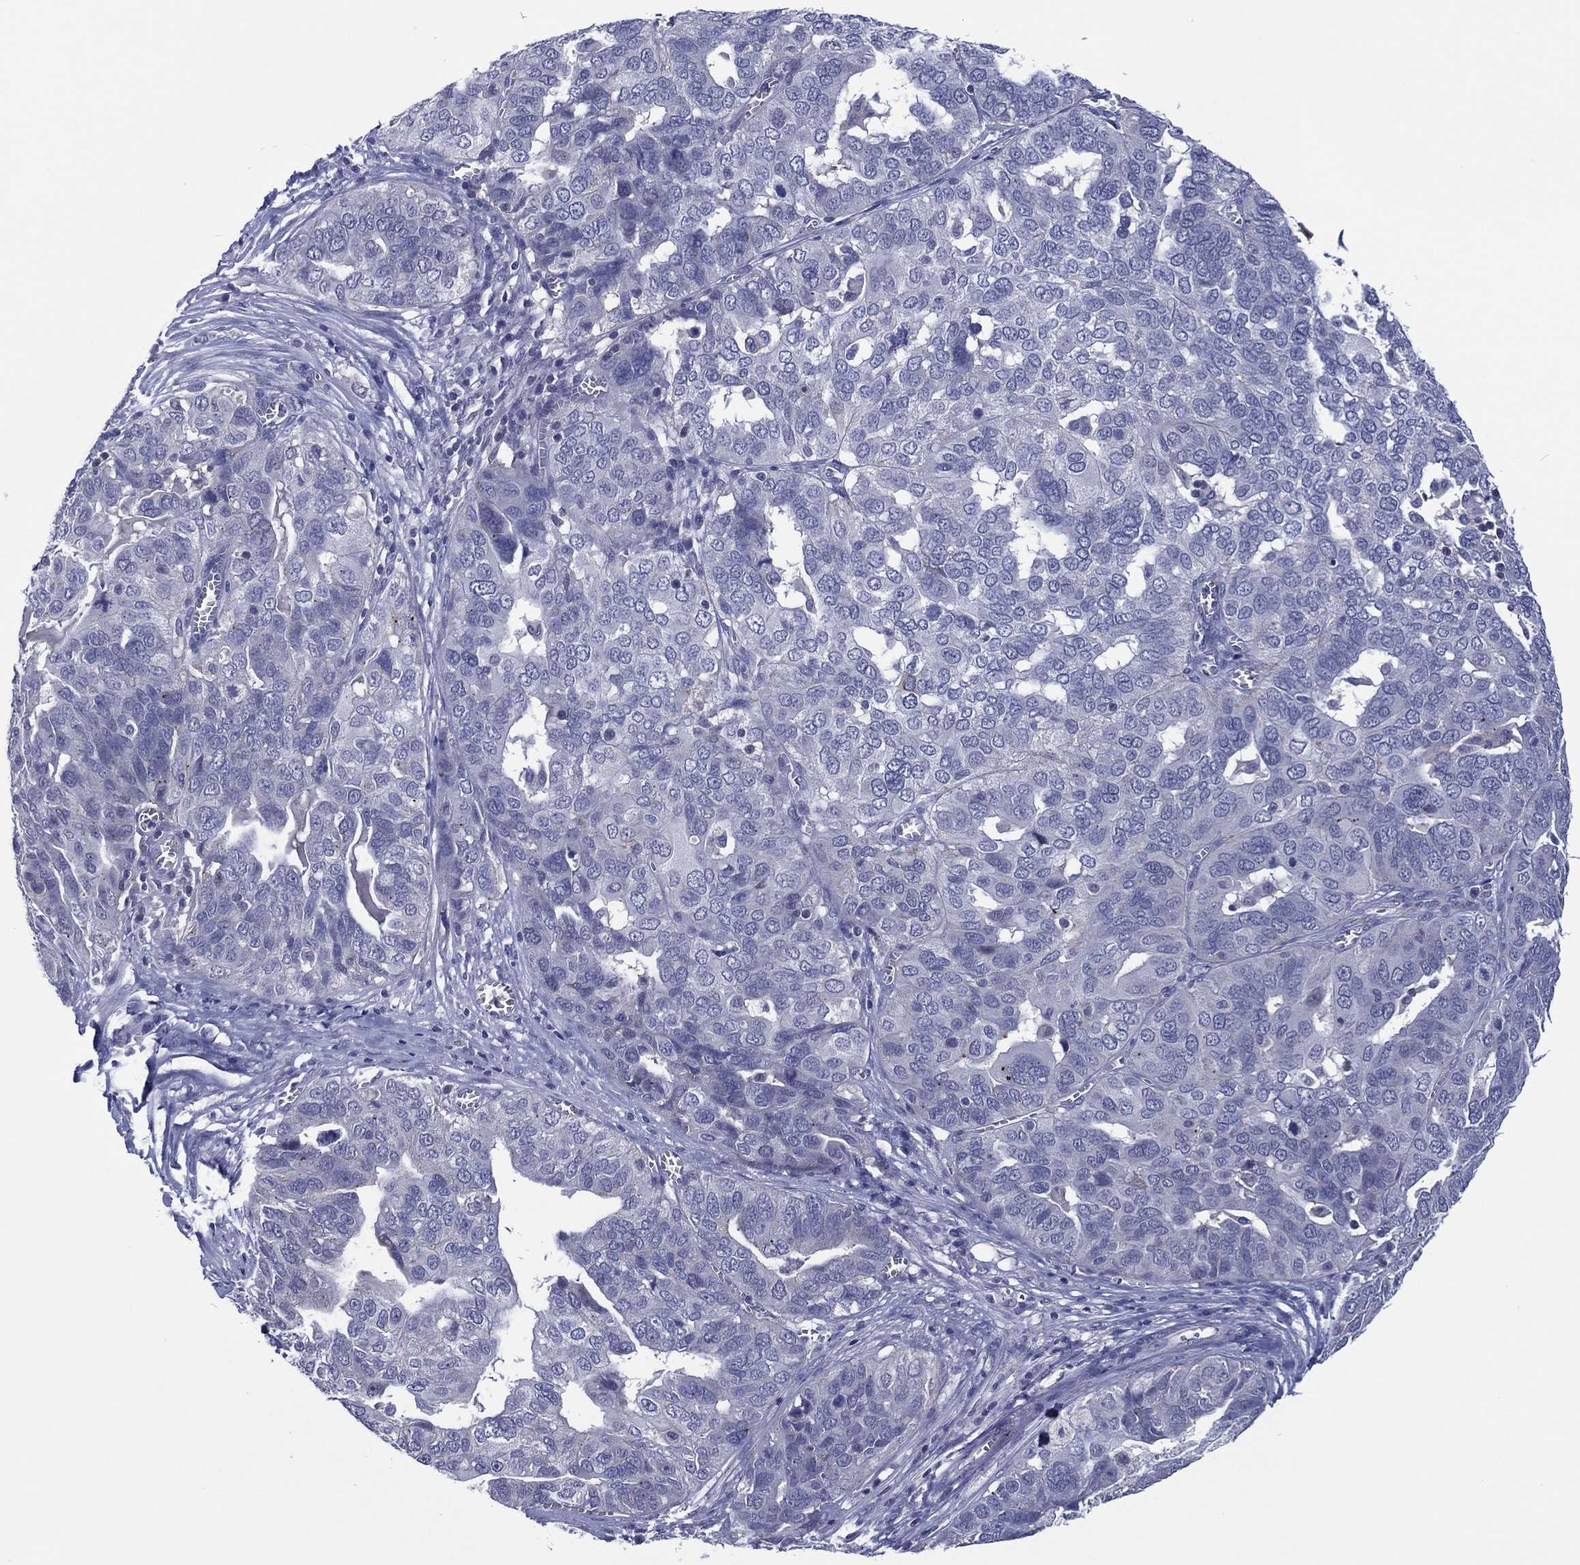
{"staining": {"intensity": "negative", "quantity": "none", "location": "none"}, "tissue": "ovarian cancer", "cell_type": "Tumor cells", "image_type": "cancer", "snomed": [{"axis": "morphology", "description": "Carcinoma, endometroid"}, {"axis": "topography", "description": "Soft tissue"}, {"axis": "topography", "description": "Ovary"}], "caption": "Tumor cells show no significant protein staining in ovarian endometroid carcinoma.", "gene": "TRIM31", "patient": {"sex": "female", "age": 52}}